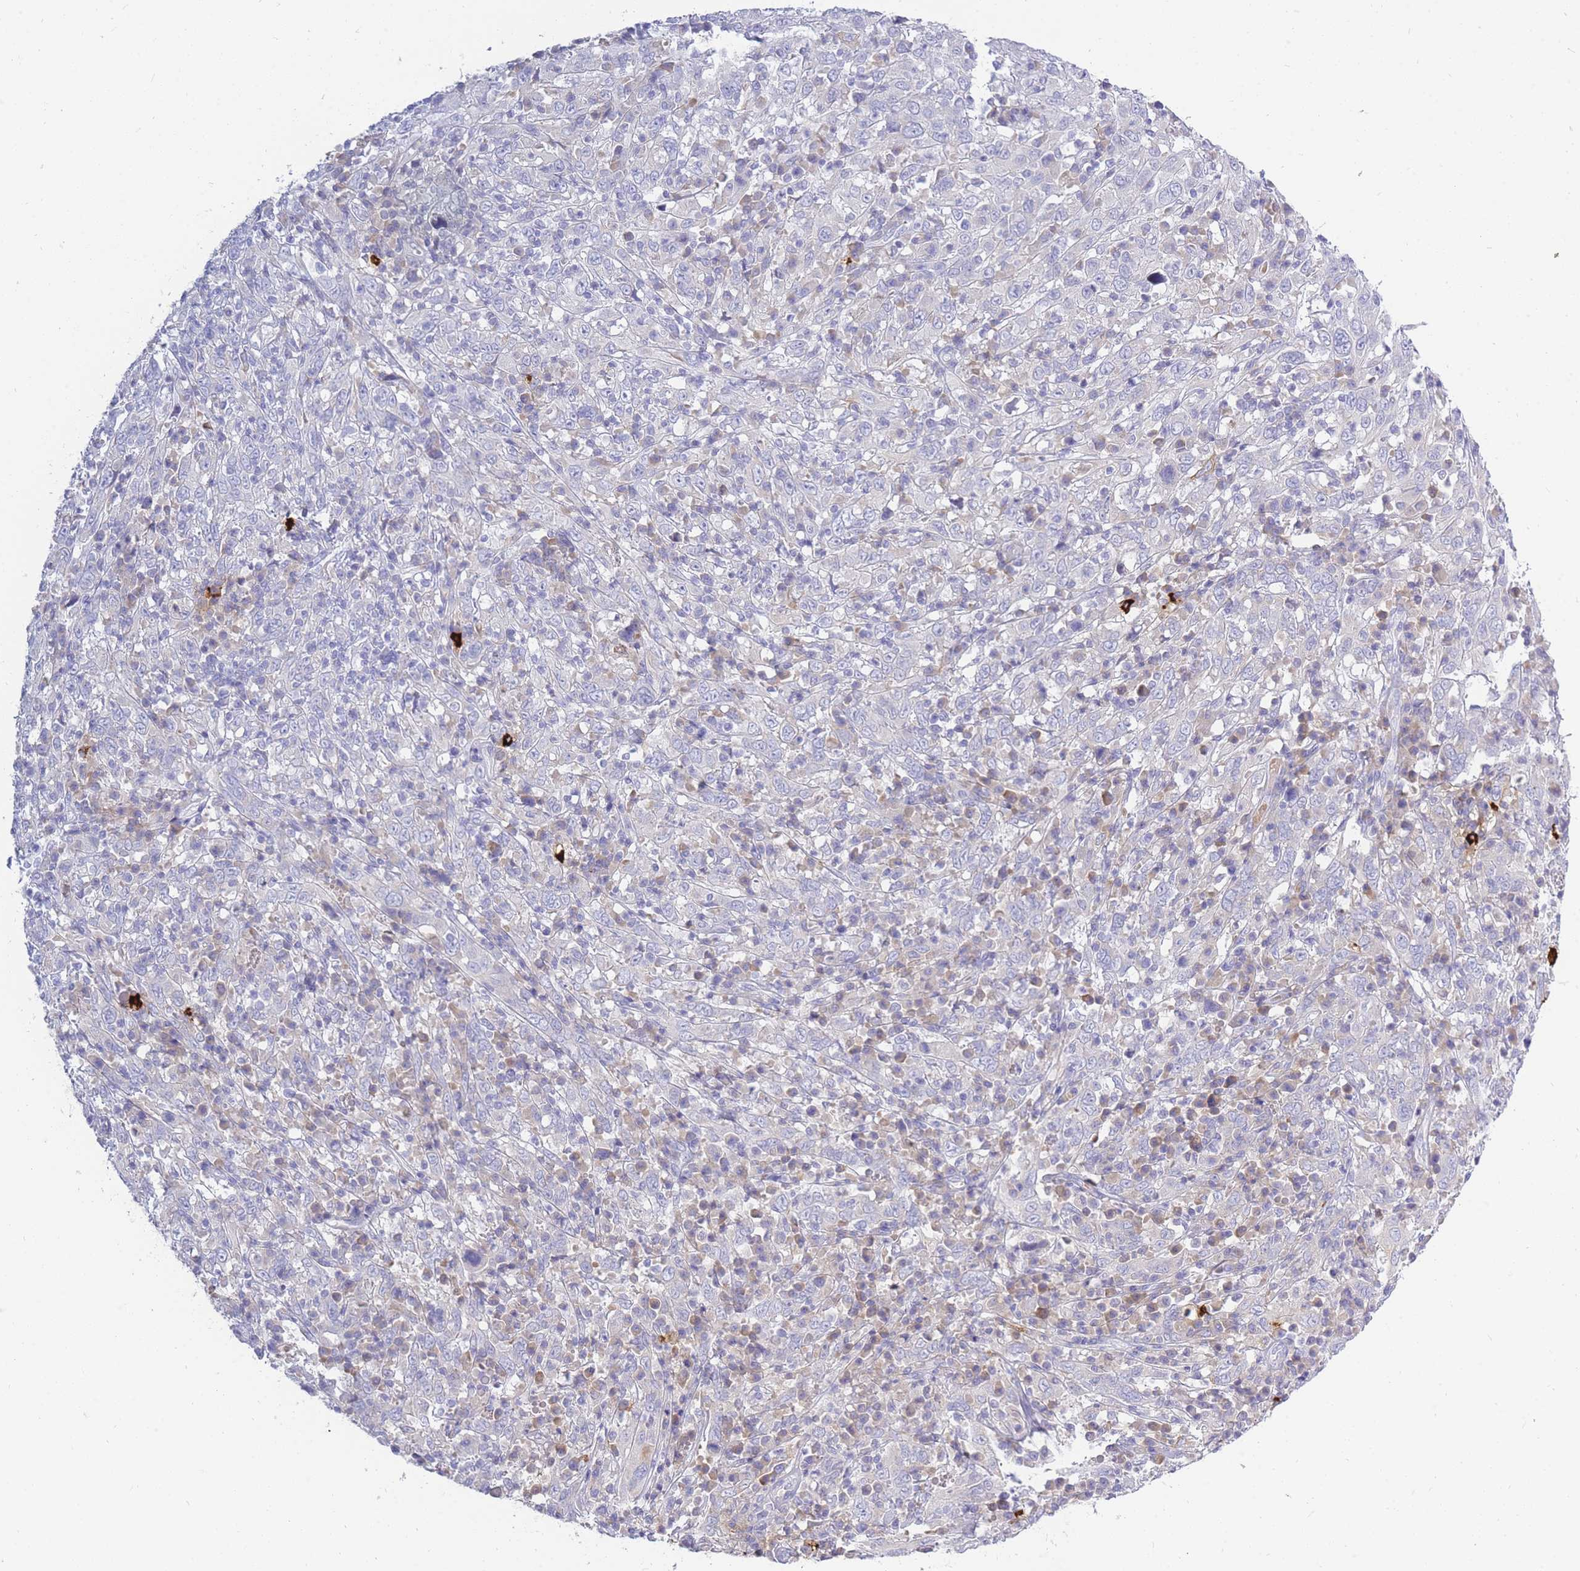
{"staining": {"intensity": "negative", "quantity": "none", "location": "none"}, "tissue": "cervical cancer", "cell_type": "Tumor cells", "image_type": "cancer", "snomed": [{"axis": "morphology", "description": "Squamous cell carcinoma, NOS"}, {"axis": "topography", "description": "Cervix"}], "caption": "Immunohistochemistry of human cervical cancer (squamous cell carcinoma) displays no positivity in tumor cells.", "gene": "TPSD1", "patient": {"sex": "female", "age": 46}}